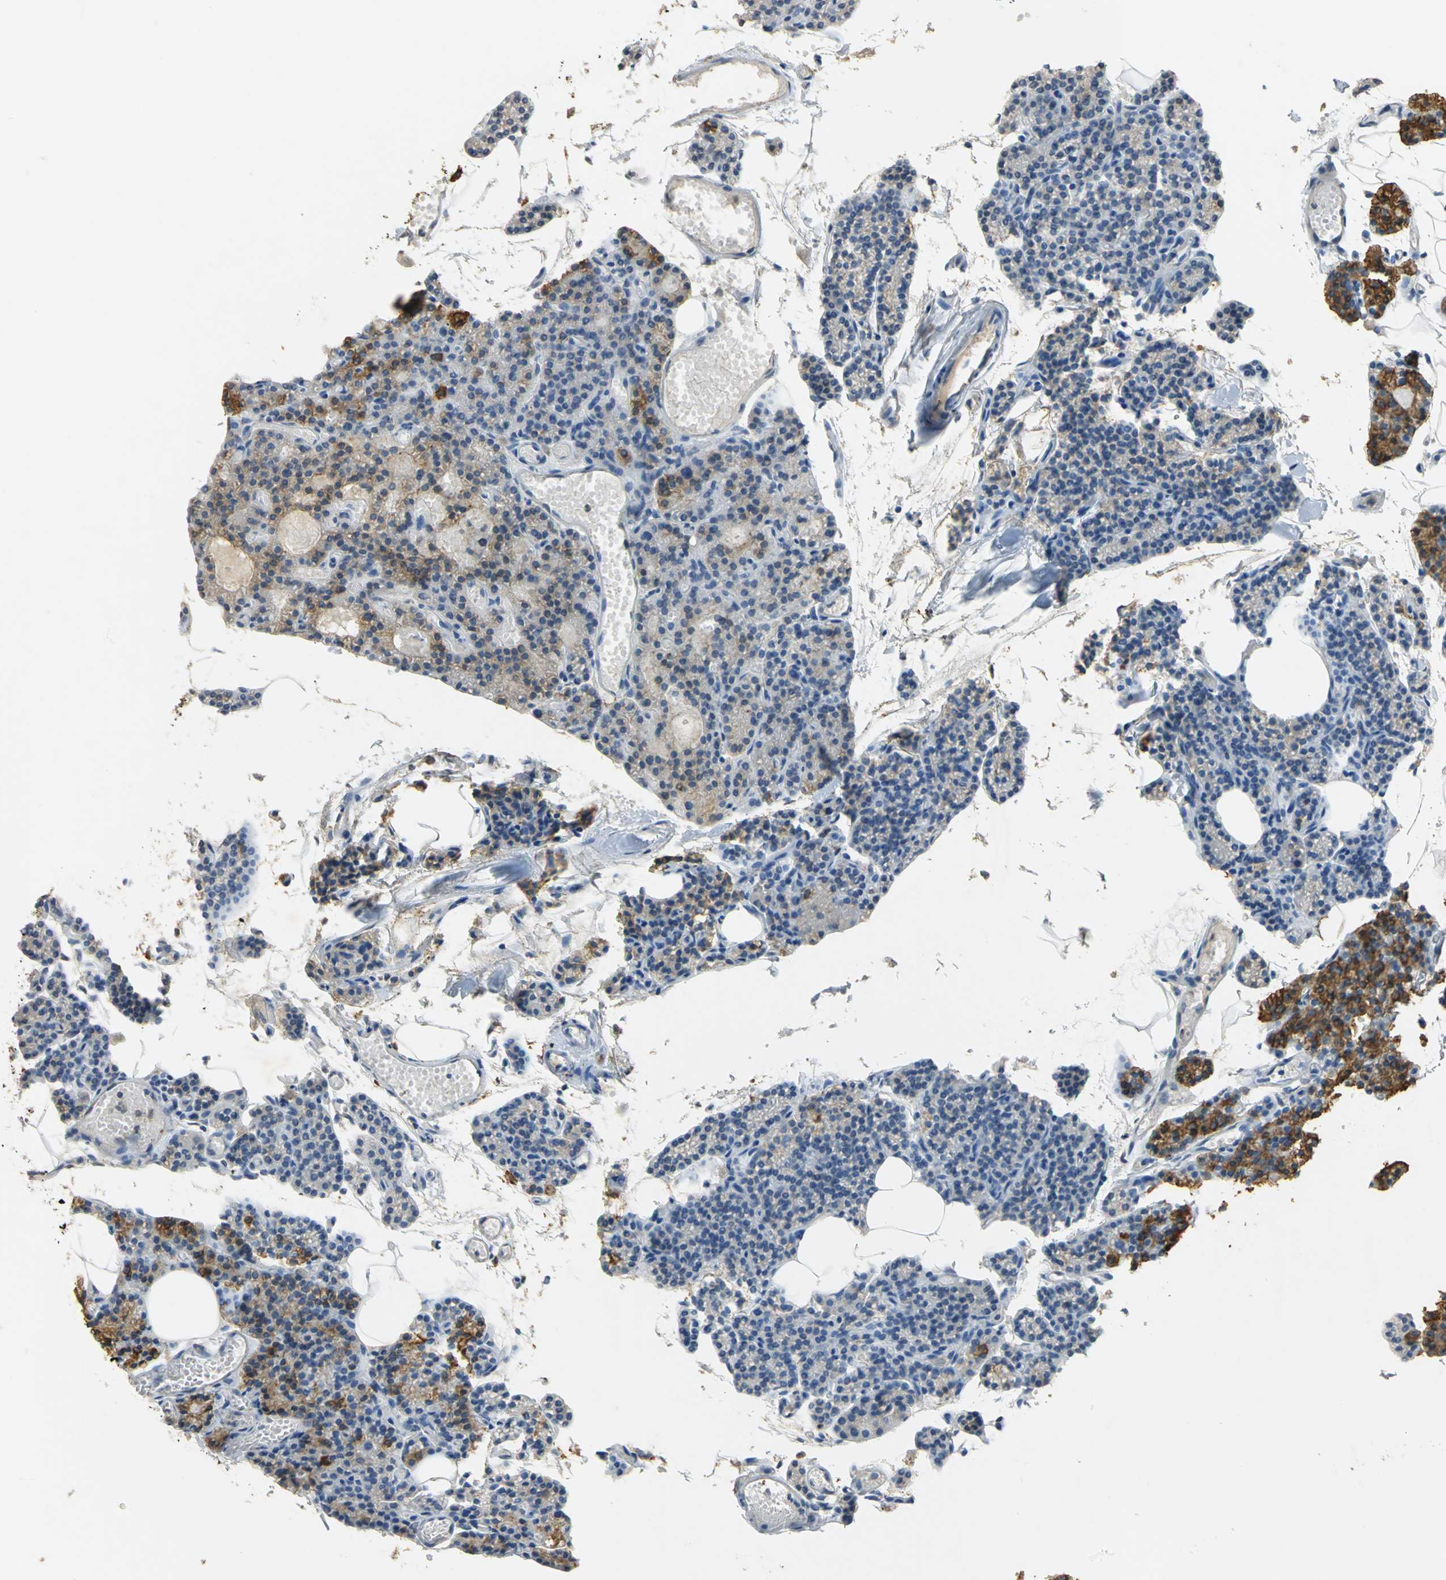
{"staining": {"intensity": "moderate", "quantity": "<25%", "location": "cytoplasmic/membranous"}, "tissue": "parathyroid gland", "cell_type": "Glandular cells", "image_type": "normal", "snomed": [{"axis": "morphology", "description": "Normal tissue, NOS"}, {"axis": "topography", "description": "Parathyroid gland"}], "caption": "Glandular cells display low levels of moderate cytoplasmic/membranous expression in approximately <25% of cells in normal parathyroid gland. The staining is performed using DAB brown chromogen to label protein expression. The nuclei are counter-stained blue using hematoxylin.", "gene": "ANXA4", "patient": {"sex": "female", "age": 60}}